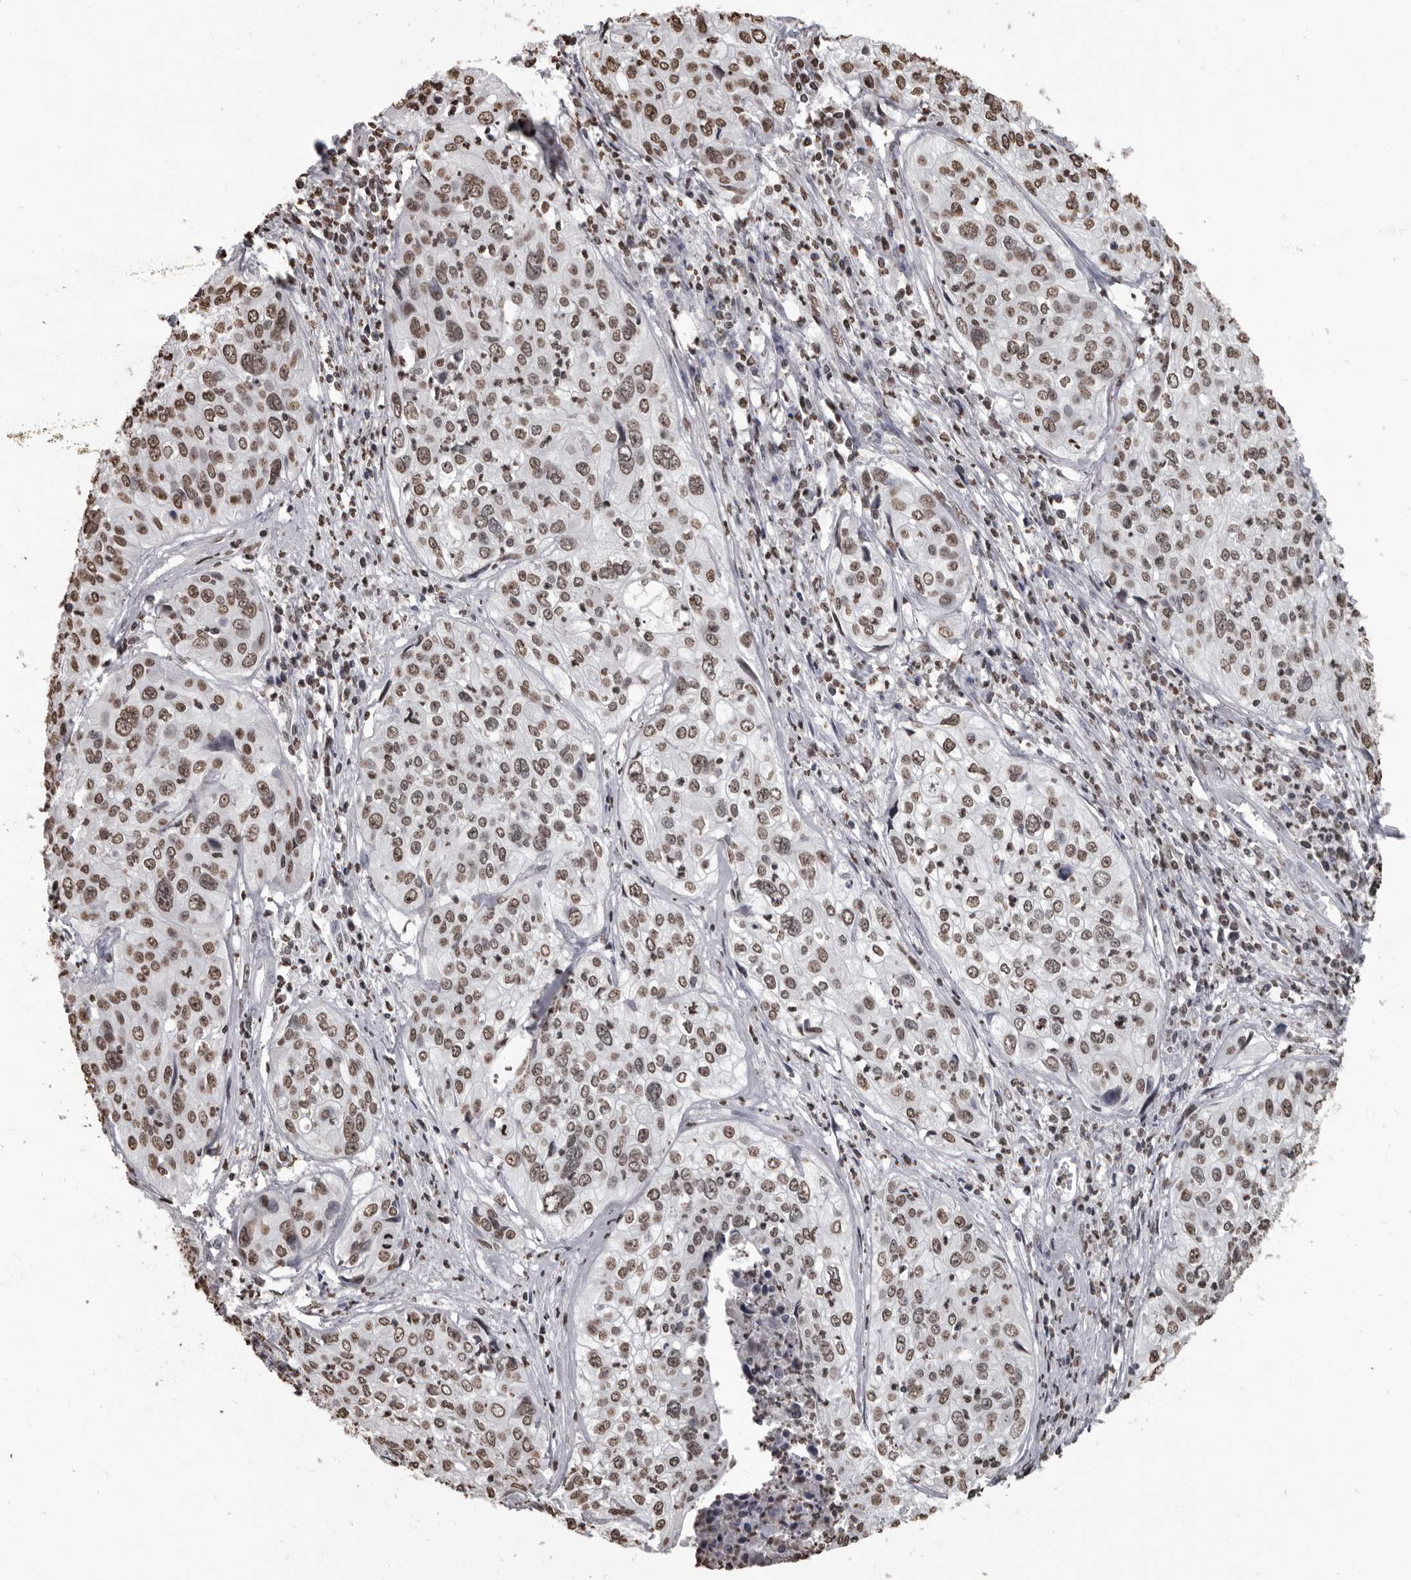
{"staining": {"intensity": "moderate", "quantity": ">75%", "location": "nuclear"}, "tissue": "cervical cancer", "cell_type": "Tumor cells", "image_type": "cancer", "snomed": [{"axis": "morphology", "description": "Squamous cell carcinoma, NOS"}, {"axis": "topography", "description": "Cervix"}], "caption": "A medium amount of moderate nuclear staining is appreciated in approximately >75% of tumor cells in squamous cell carcinoma (cervical) tissue.", "gene": "AHR", "patient": {"sex": "female", "age": 31}}